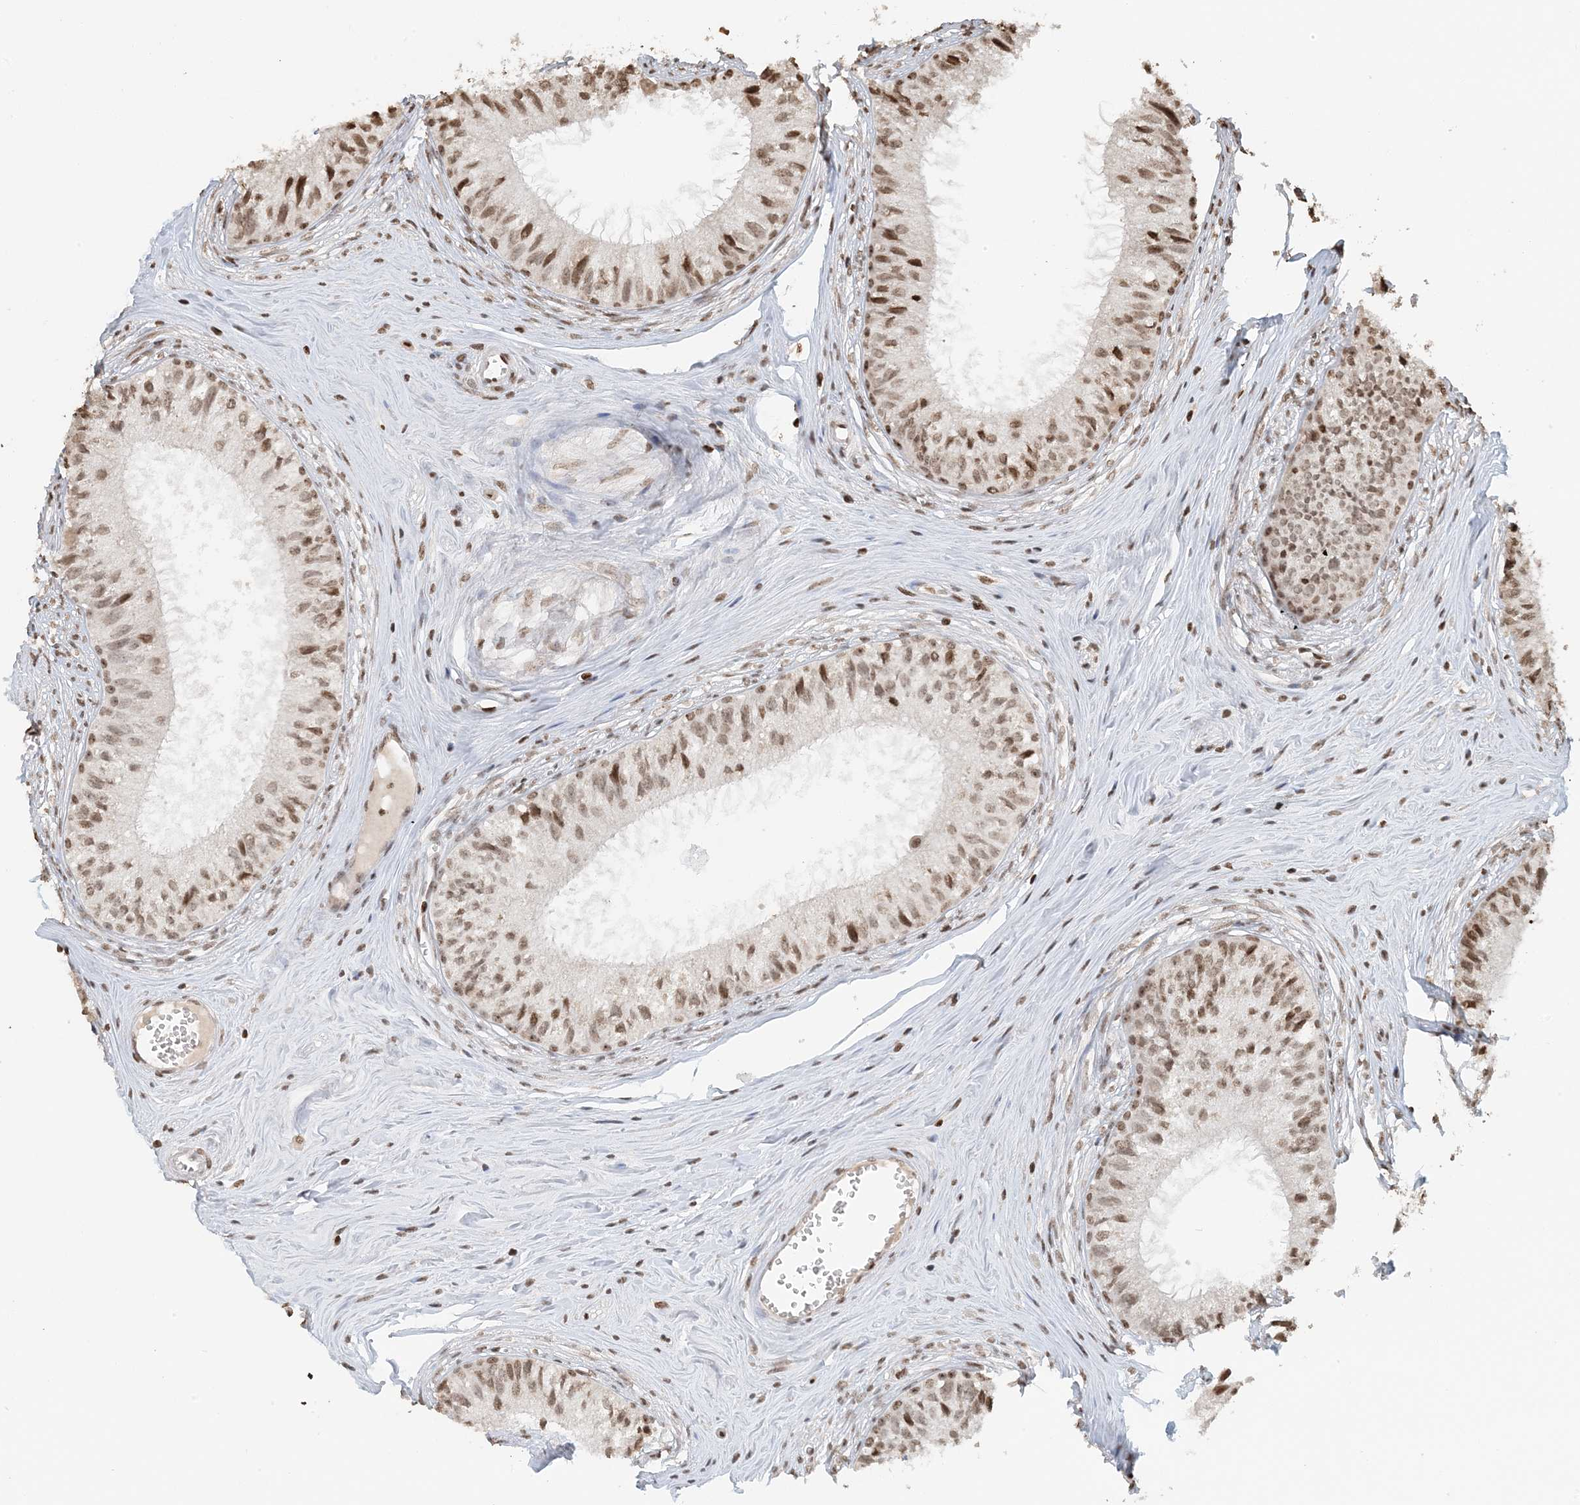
{"staining": {"intensity": "strong", "quantity": "25%-75%", "location": "nuclear"}, "tissue": "epididymis", "cell_type": "Glandular cells", "image_type": "normal", "snomed": [{"axis": "morphology", "description": "Normal tissue, NOS"}, {"axis": "topography", "description": "Epididymis"}], "caption": "Strong nuclear positivity for a protein is appreciated in about 25%-75% of glandular cells of normal epididymis using IHC.", "gene": "H3", "patient": {"sex": "male", "age": 36}}